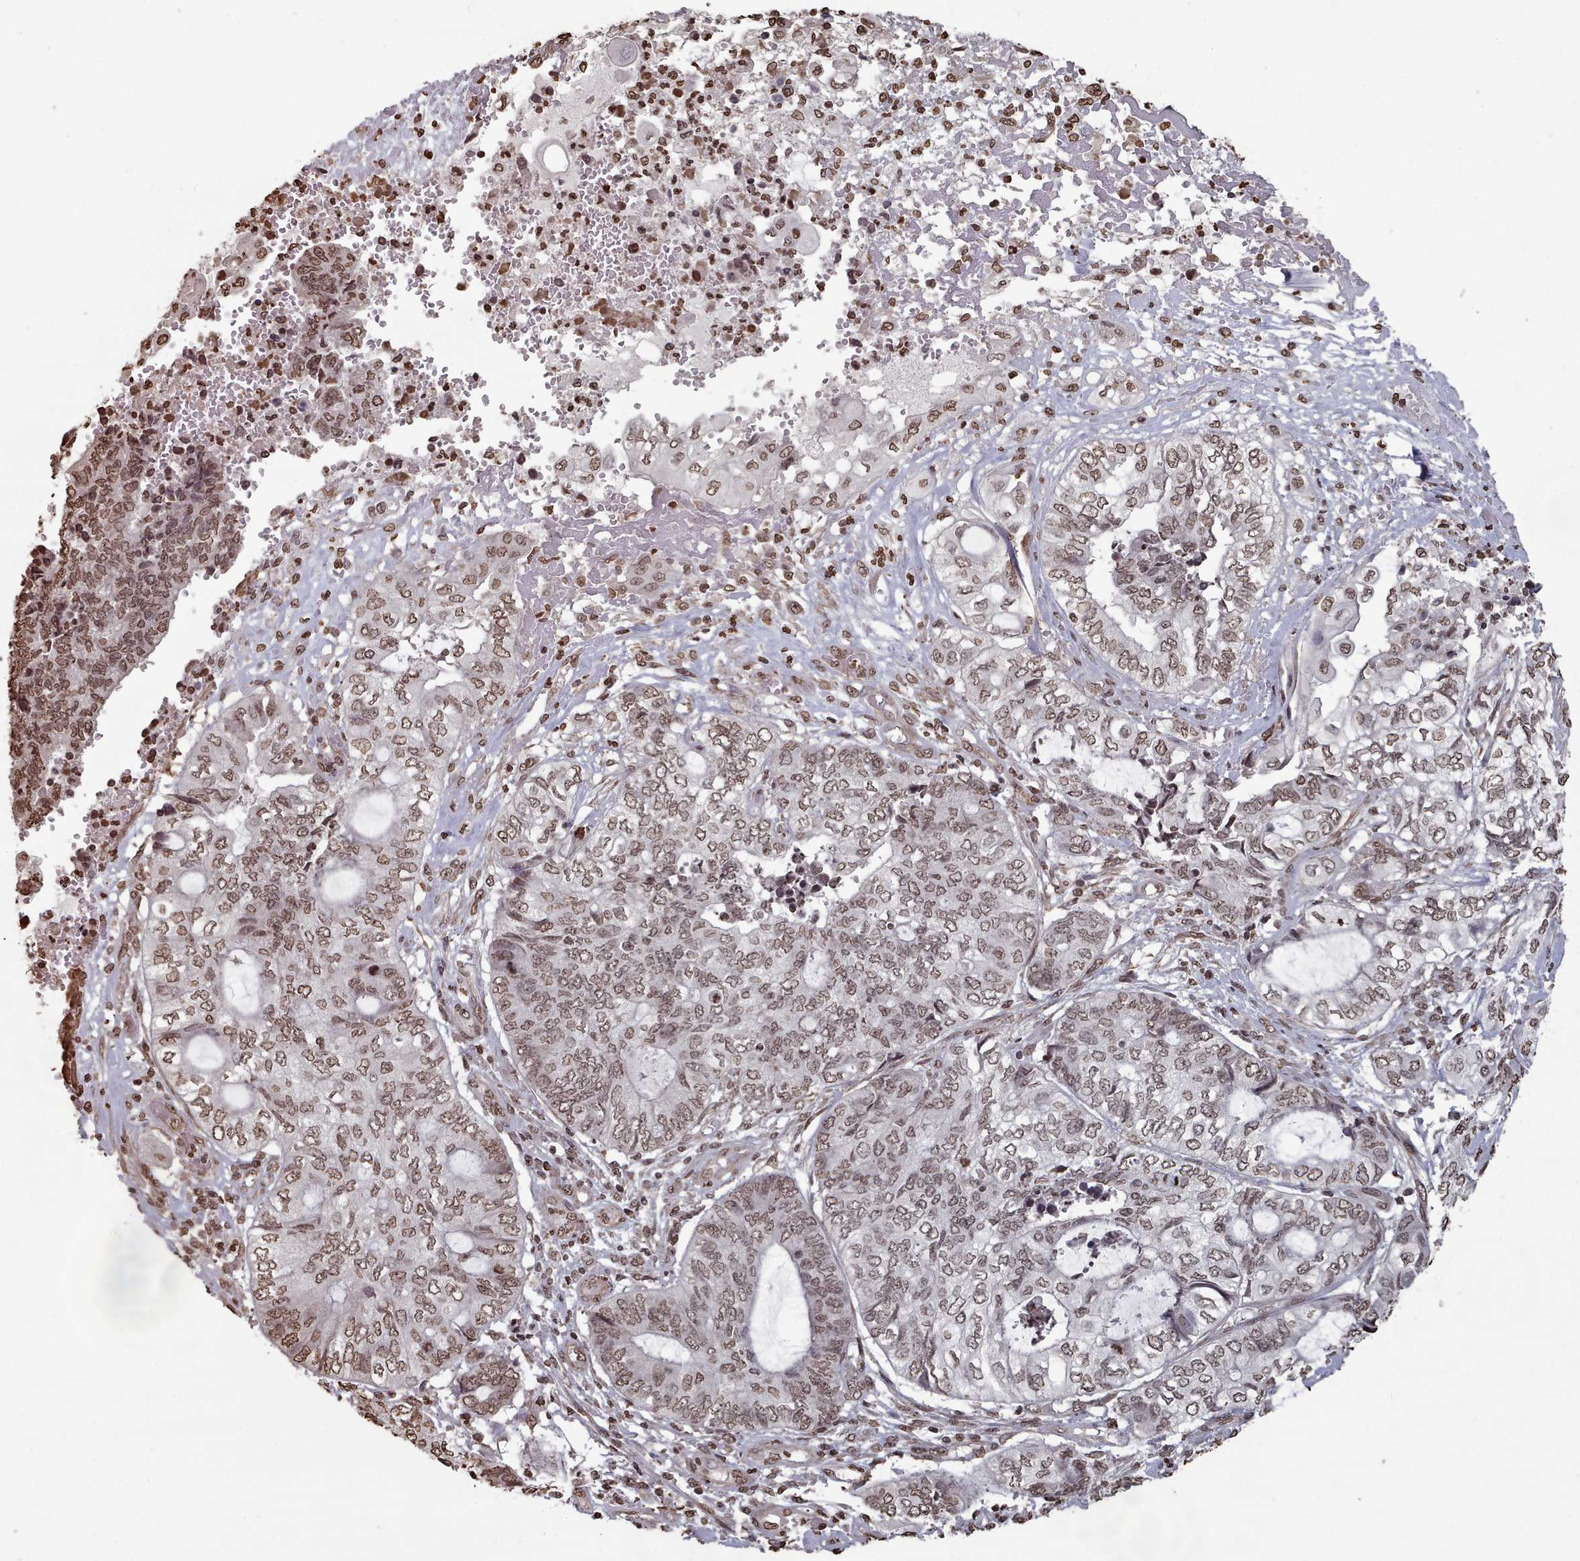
{"staining": {"intensity": "moderate", "quantity": ">75%", "location": "nuclear"}, "tissue": "endometrial cancer", "cell_type": "Tumor cells", "image_type": "cancer", "snomed": [{"axis": "morphology", "description": "Adenocarcinoma, NOS"}, {"axis": "topography", "description": "Uterus"}, {"axis": "topography", "description": "Endometrium"}], "caption": "A brown stain labels moderate nuclear positivity of a protein in endometrial cancer tumor cells.", "gene": "PLEKHG5", "patient": {"sex": "female", "age": 70}}